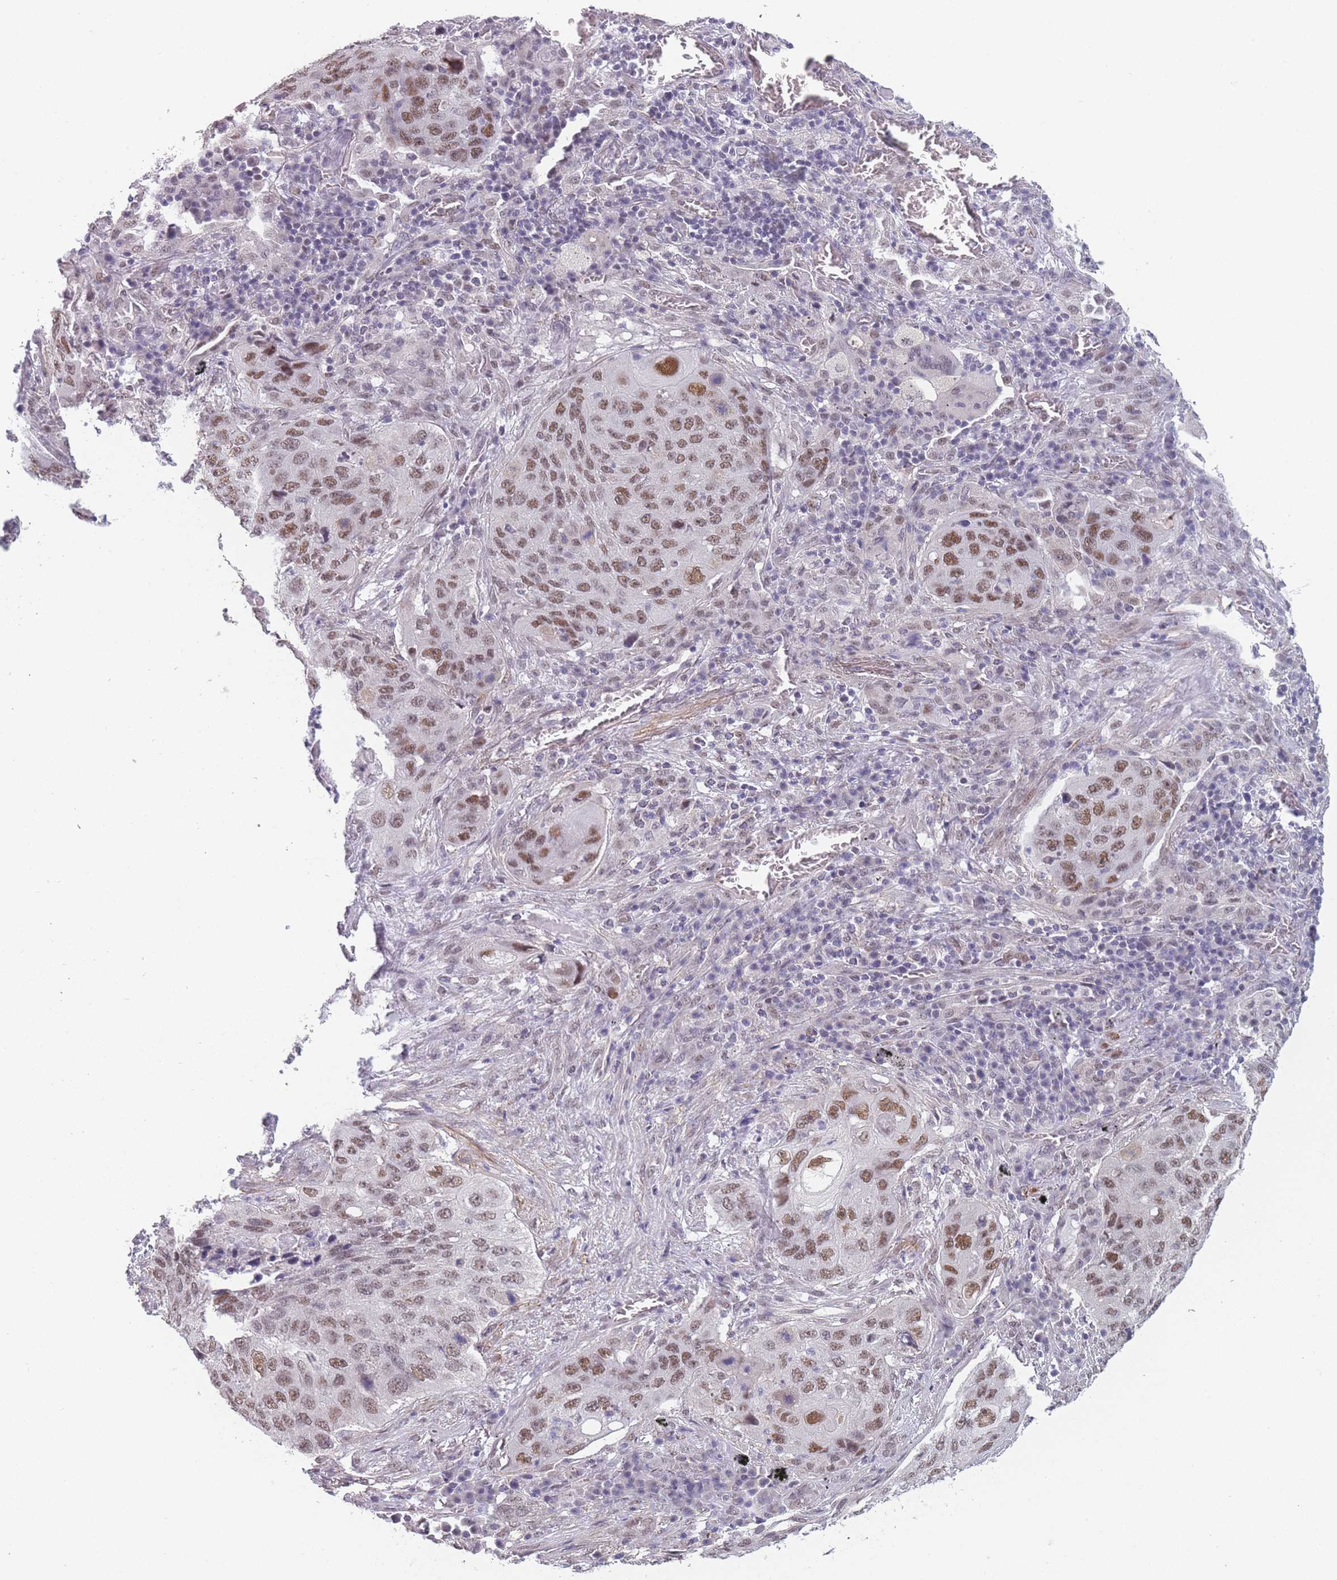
{"staining": {"intensity": "moderate", "quantity": ">75%", "location": "nuclear"}, "tissue": "lung cancer", "cell_type": "Tumor cells", "image_type": "cancer", "snomed": [{"axis": "morphology", "description": "Squamous cell carcinoma, NOS"}, {"axis": "topography", "description": "Lung"}], "caption": "Human lung squamous cell carcinoma stained with a brown dye demonstrates moderate nuclear positive expression in approximately >75% of tumor cells.", "gene": "SIN3B", "patient": {"sex": "female", "age": 63}}